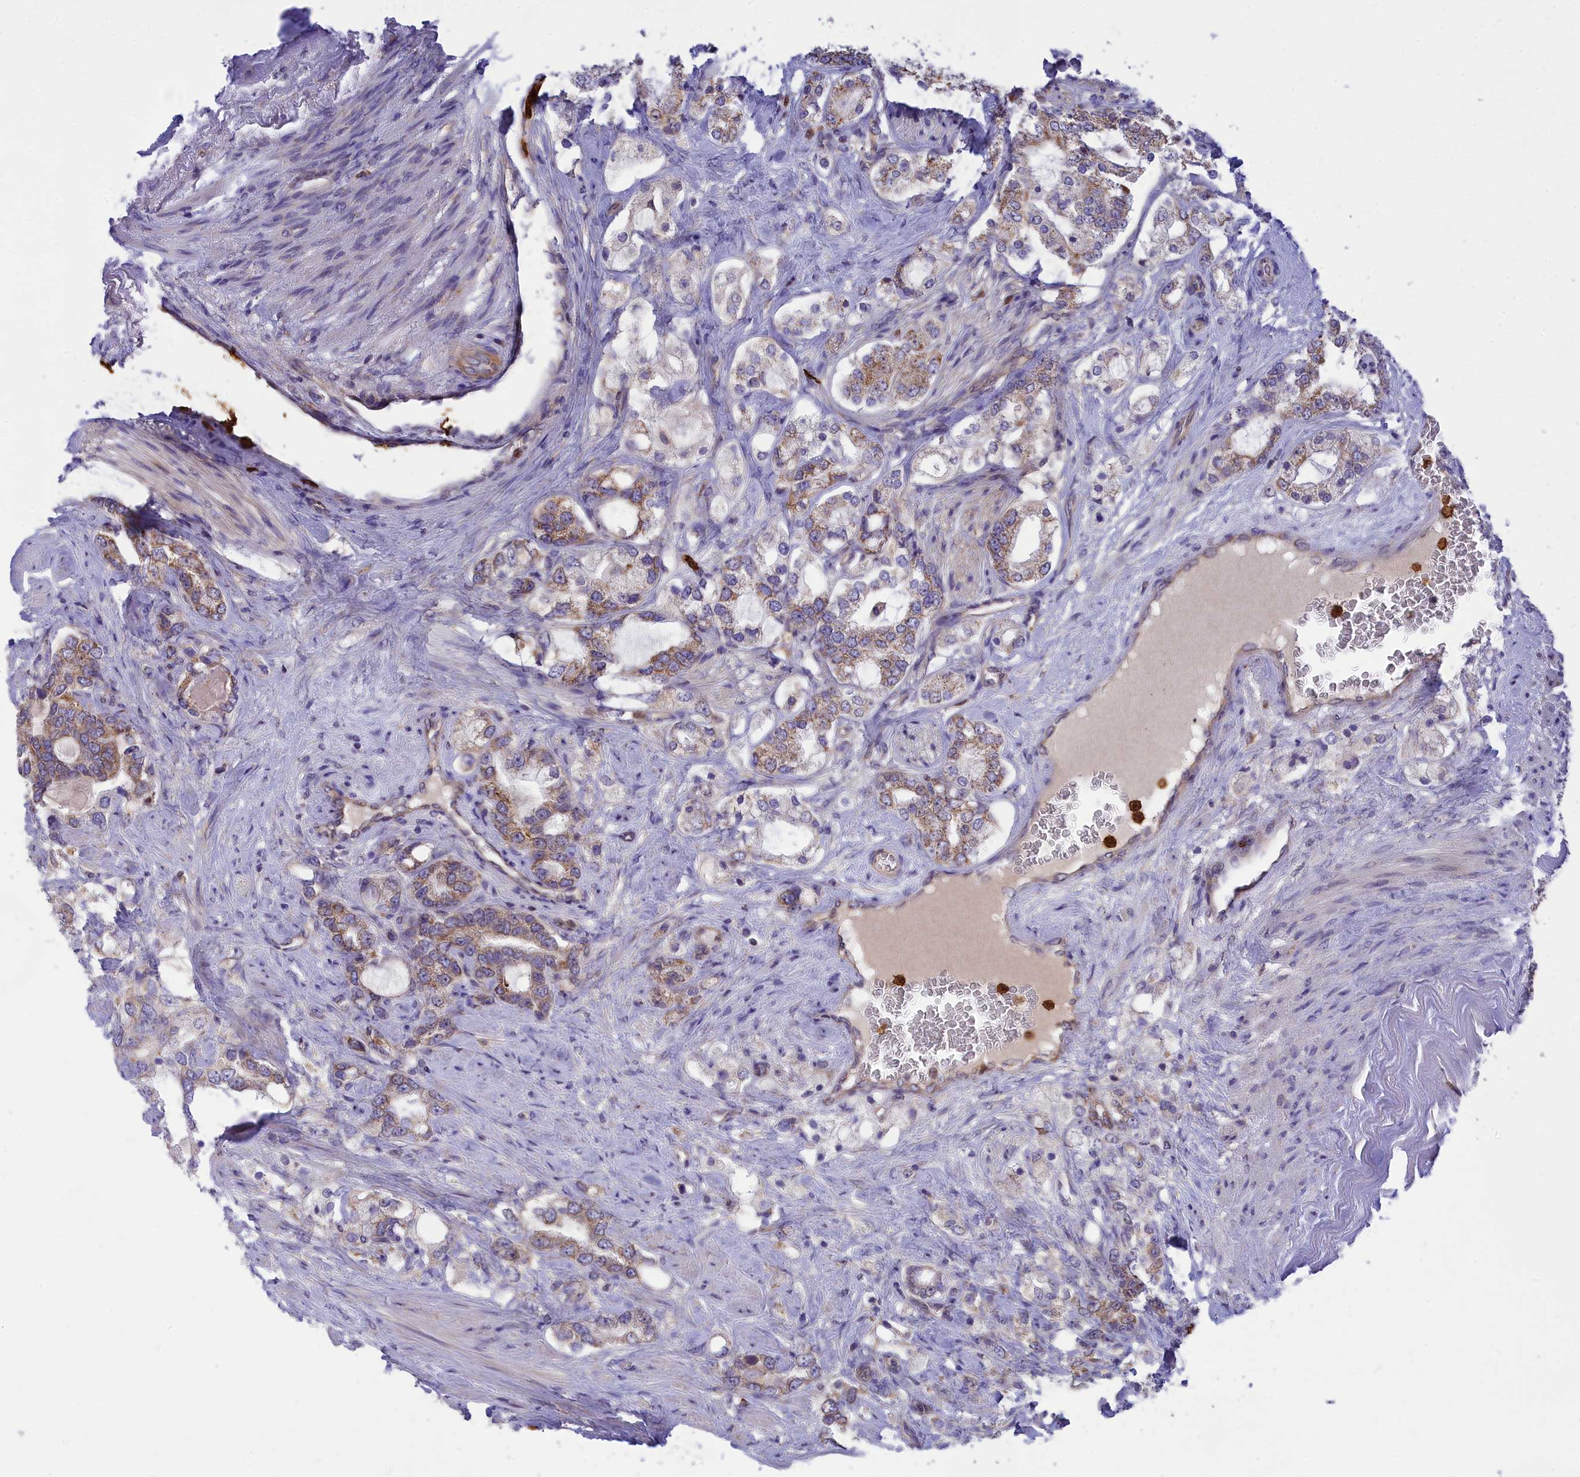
{"staining": {"intensity": "moderate", "quantity": "25%-75%", "location": "cytoplasmic/membranous"}, "tissue": "prostate cancer", "cell_type": "Tumor cells", "image_type": "cancer", "snomed": [{"axis": "morphology", "description": "Adenocarcinoma, High grade"}, {"axis": "topography", "description": "Prostate"}], "caption": "Immunohistochemical staining of prostate cancer (high-grade adenocarcinoma) demonstrates moderate cytoplasmic/membranous protein expression in approximately 25%-75% of tumor cells.", "gene": "PKHD1L1", "patient": {"sex": "male", "age": 64}}